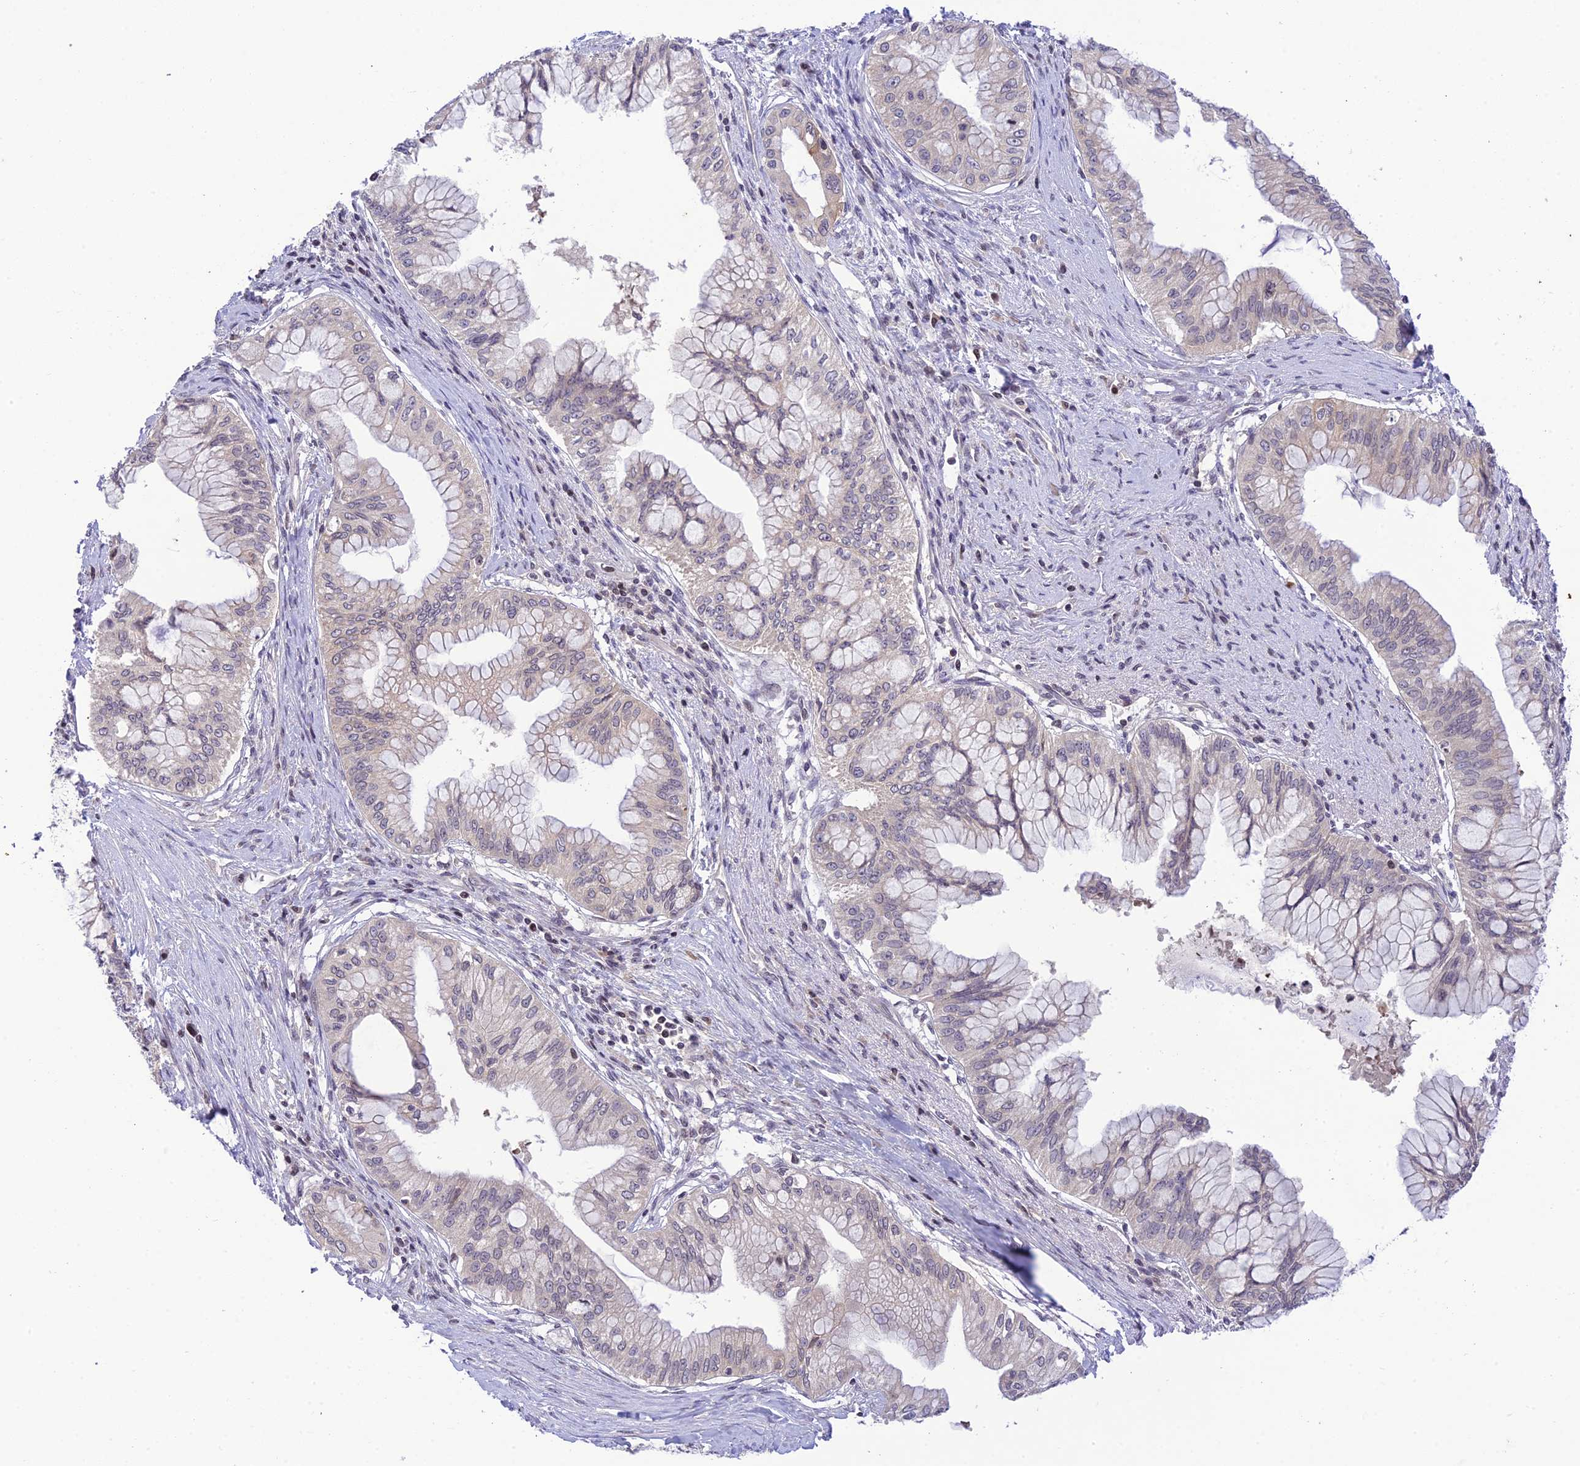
{"staining": {"intensity": "negative", "quantity": "none", "location": "none"}, "tissue": "pancreatic cancer", "cell_type": "Tumor cells", "image_type": "cancer", "snomed": [{"axis": "morphology", "description": "Adenocarcinoma, NOS"}, {"axis": "topography", "description": "Pancreas"}], "caption": "DAB (3,3'-diaminobenzidine) immunohistochemical staining of adenocarcinoma (pancreatic) shows no significant expression in tumor cells.", "gene": "TEKT1", "patient": {"sex": "male", "age": 46}}